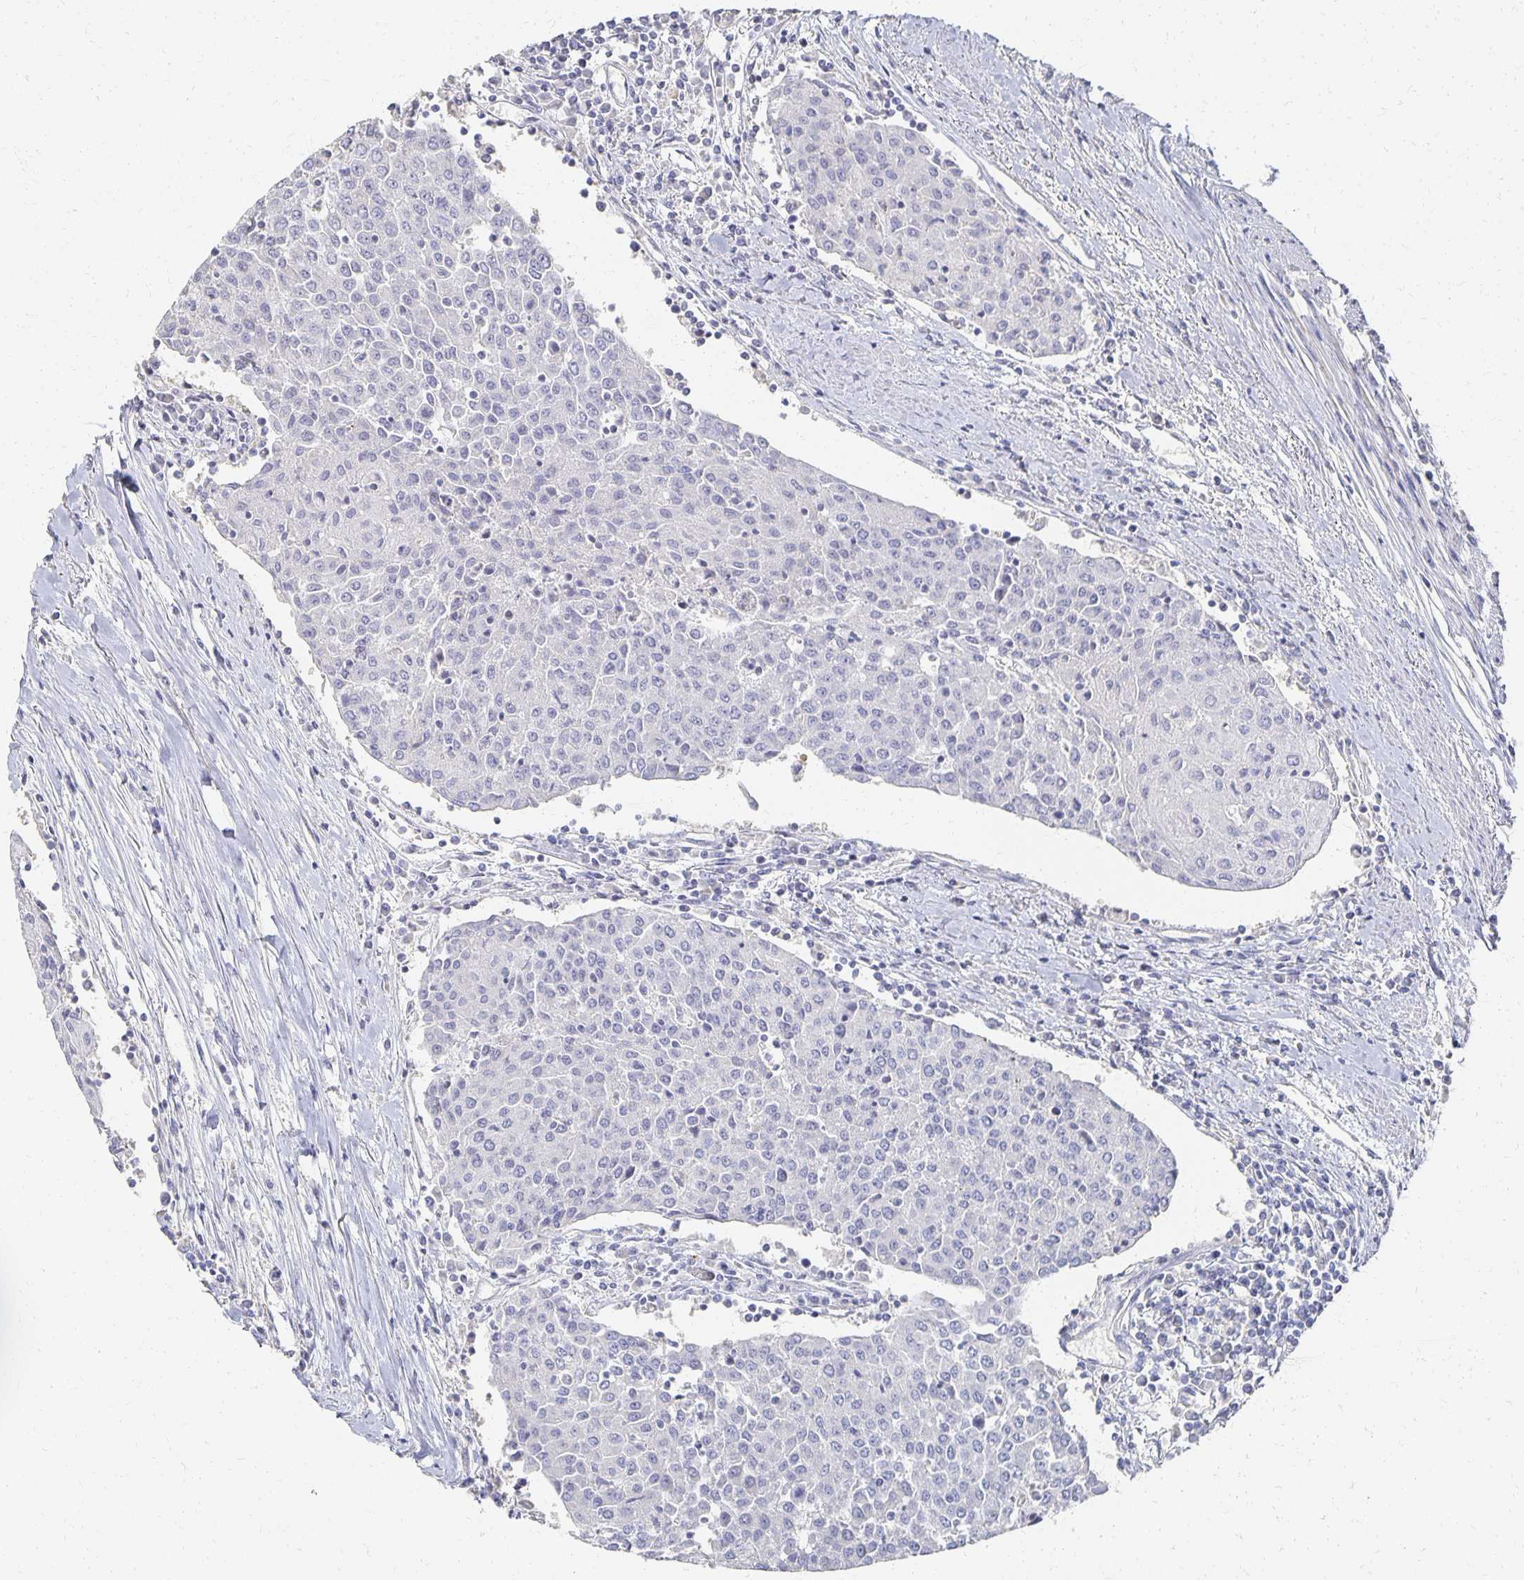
{"staining": {"intensity": "negative", "quantity": "none", "location": "none"}, "tissue": "urothelial cancer", "cell_type": "Tumor cells", "image_type": "cancer", "snomed": [{"axis": "morphology", "description": "Urothelial carcinoma, High grade"}, {"axis": "topography", "description": "Urinary bladder"}], "caption": "This is a image of immunohistochemistry staining of high-grade urothelial carcinoma, which shows no positivity in tumor cells.", "gene": "CST6", "patient": {"sex": "female", "age": 85}}